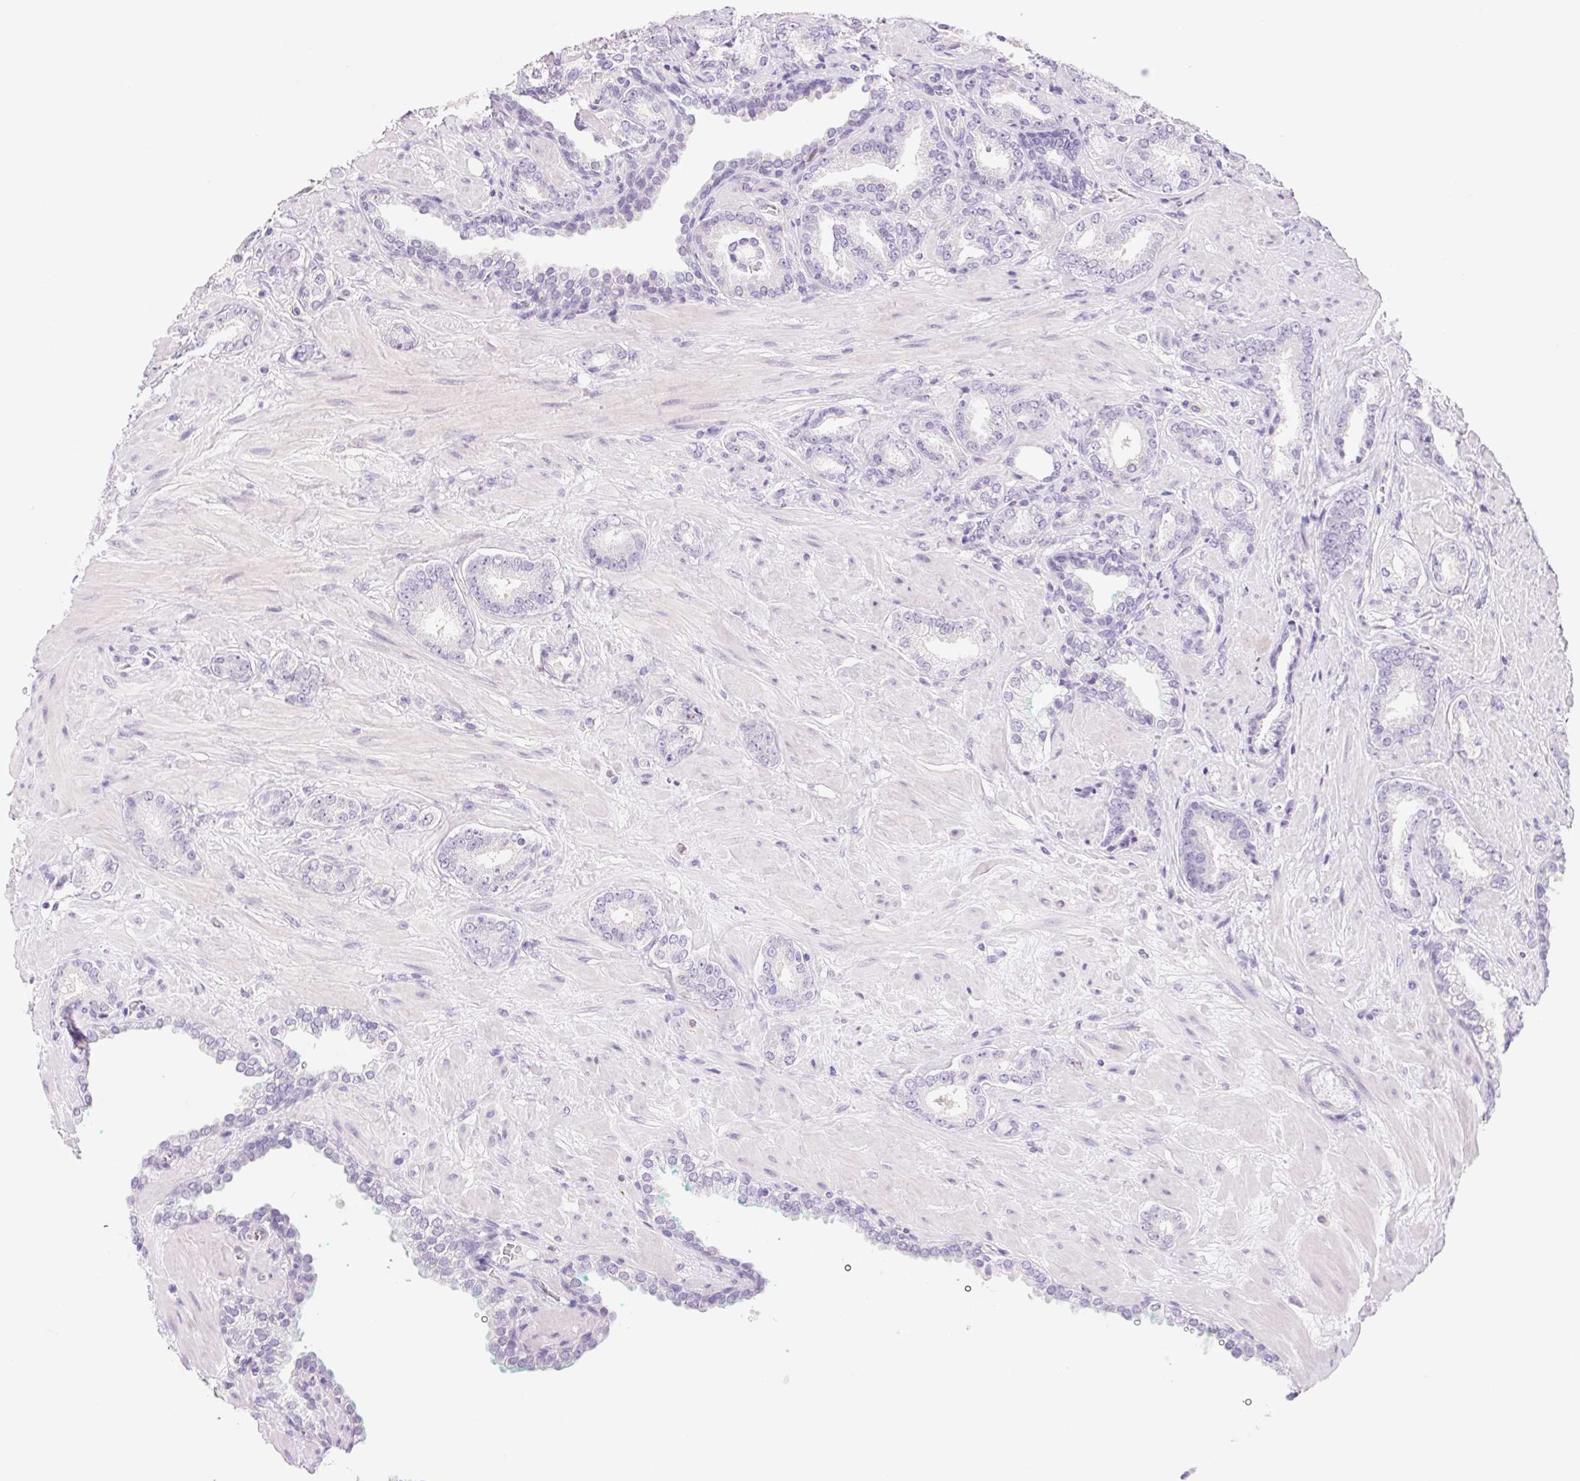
{"staining": {"intensity": "negative", "quantity": "none", "location": "none"}, "tissue": "prostate cancer", "cell_type": "Tumor cells", "image_type": "cancer", "snomed": [{"axis": "morphology", "description": "Adenocarcinoma, High grade"}, {"axis": "topography", "description": "Prostate"}], "caption": "This is an immunohistochemistry (IHC) photomicrograph of human prostate cancer. There is no staining in tumor cells.", "gene": "ASGR2", "patient": {"sex": "male", "age": 56}}